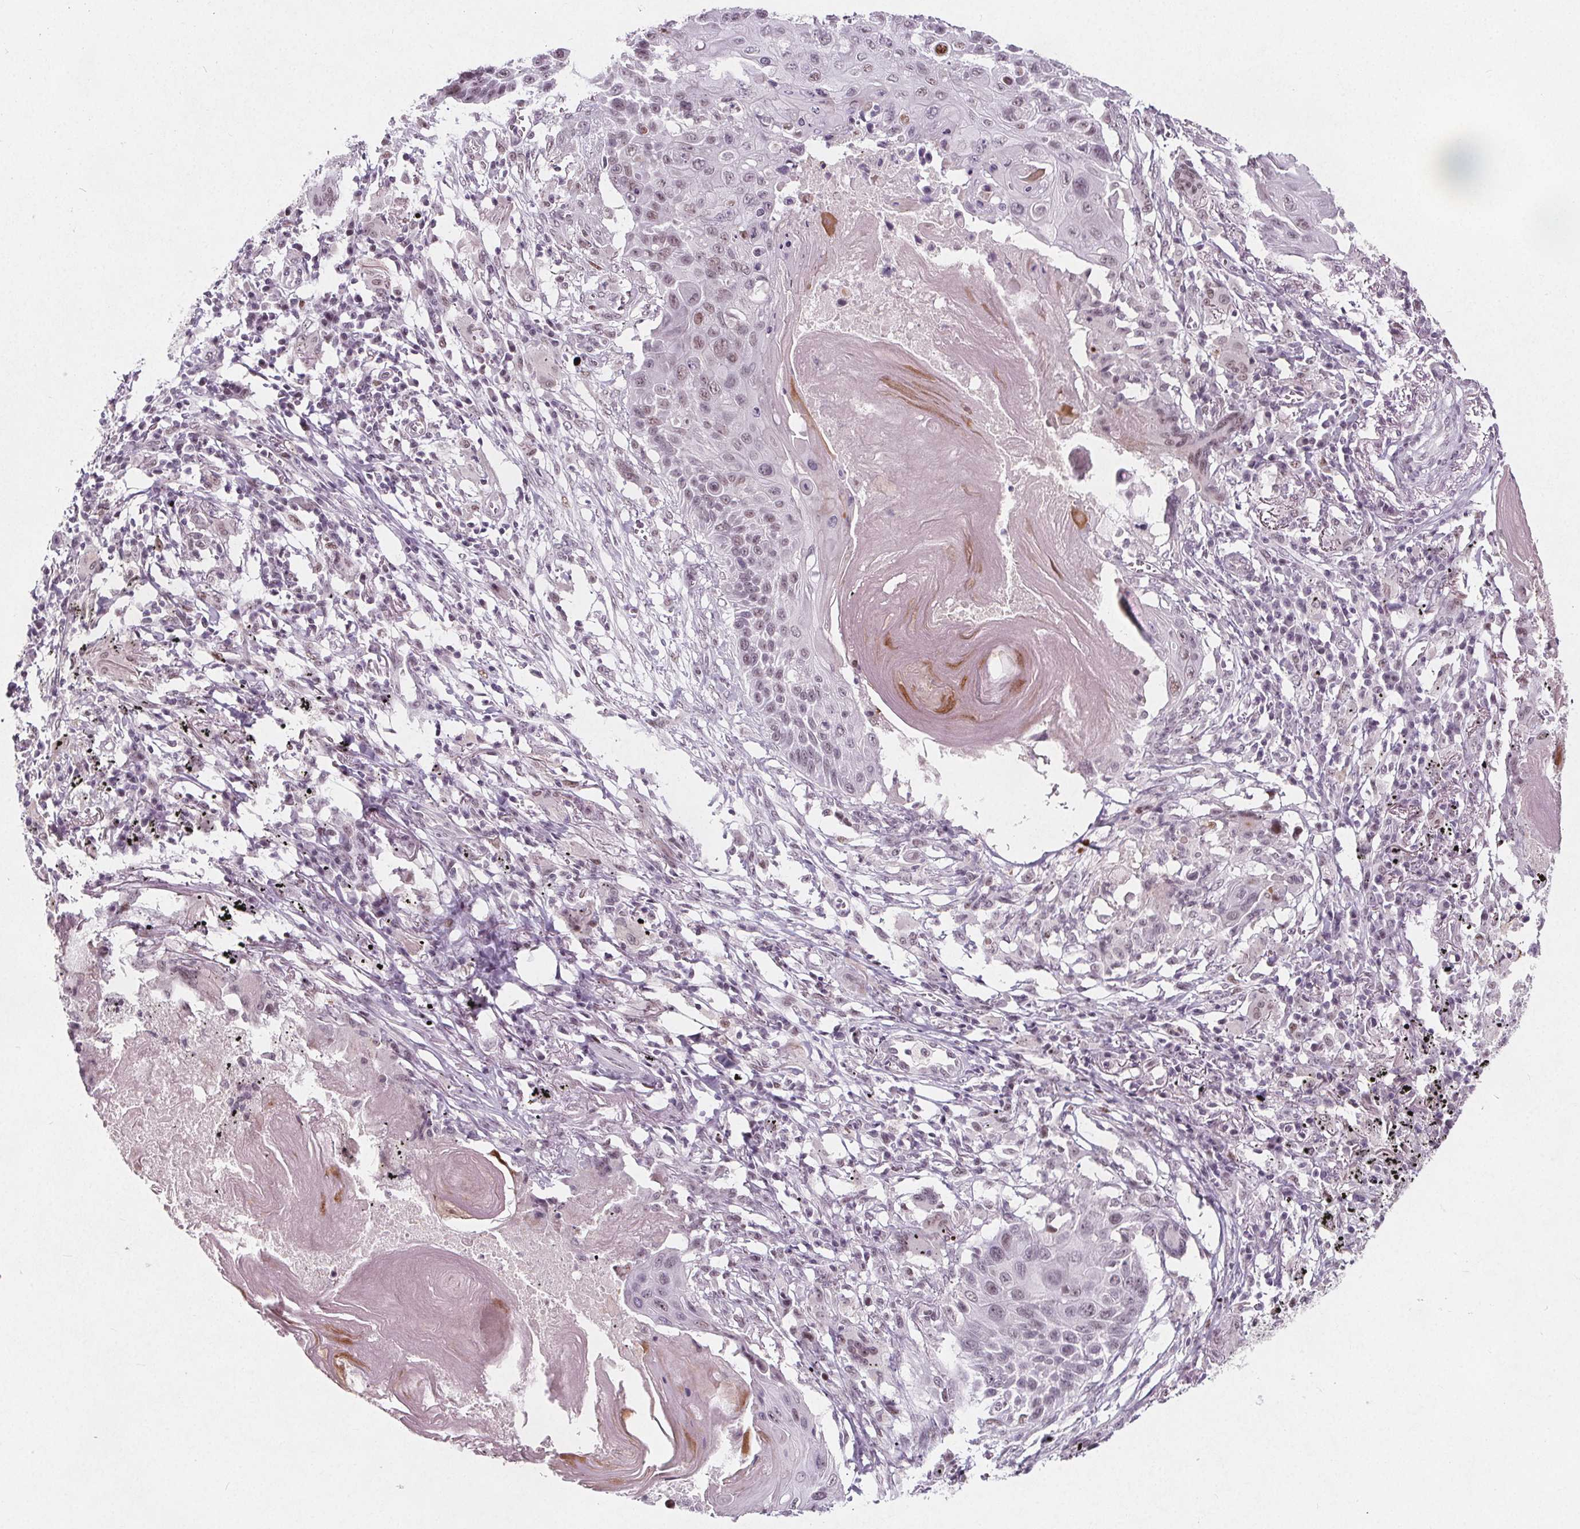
{"staining": {"intensity": "weak", "quantity": "<25%", "location": "nuclear"}, "tissue": "lung cancer", "cell_type": "Tumor cells", "image_type": "cancer", "snomed": [{"axis": "morphology", "description": "Squamous cell carcinoma, NOS"}, {"axis": "topography", "description": "Lung"}], "caption": "This image is of lung cancer (squamous cell carcinoma) stained with IHC to label a protein in brown with the nuclei are counter-stained blue. There is no expression in tumor cells. (IHC, brightfield microscopy, high magnification).", "gene": "TAF6L", "patient": {"sex": "male", "age": 78}}